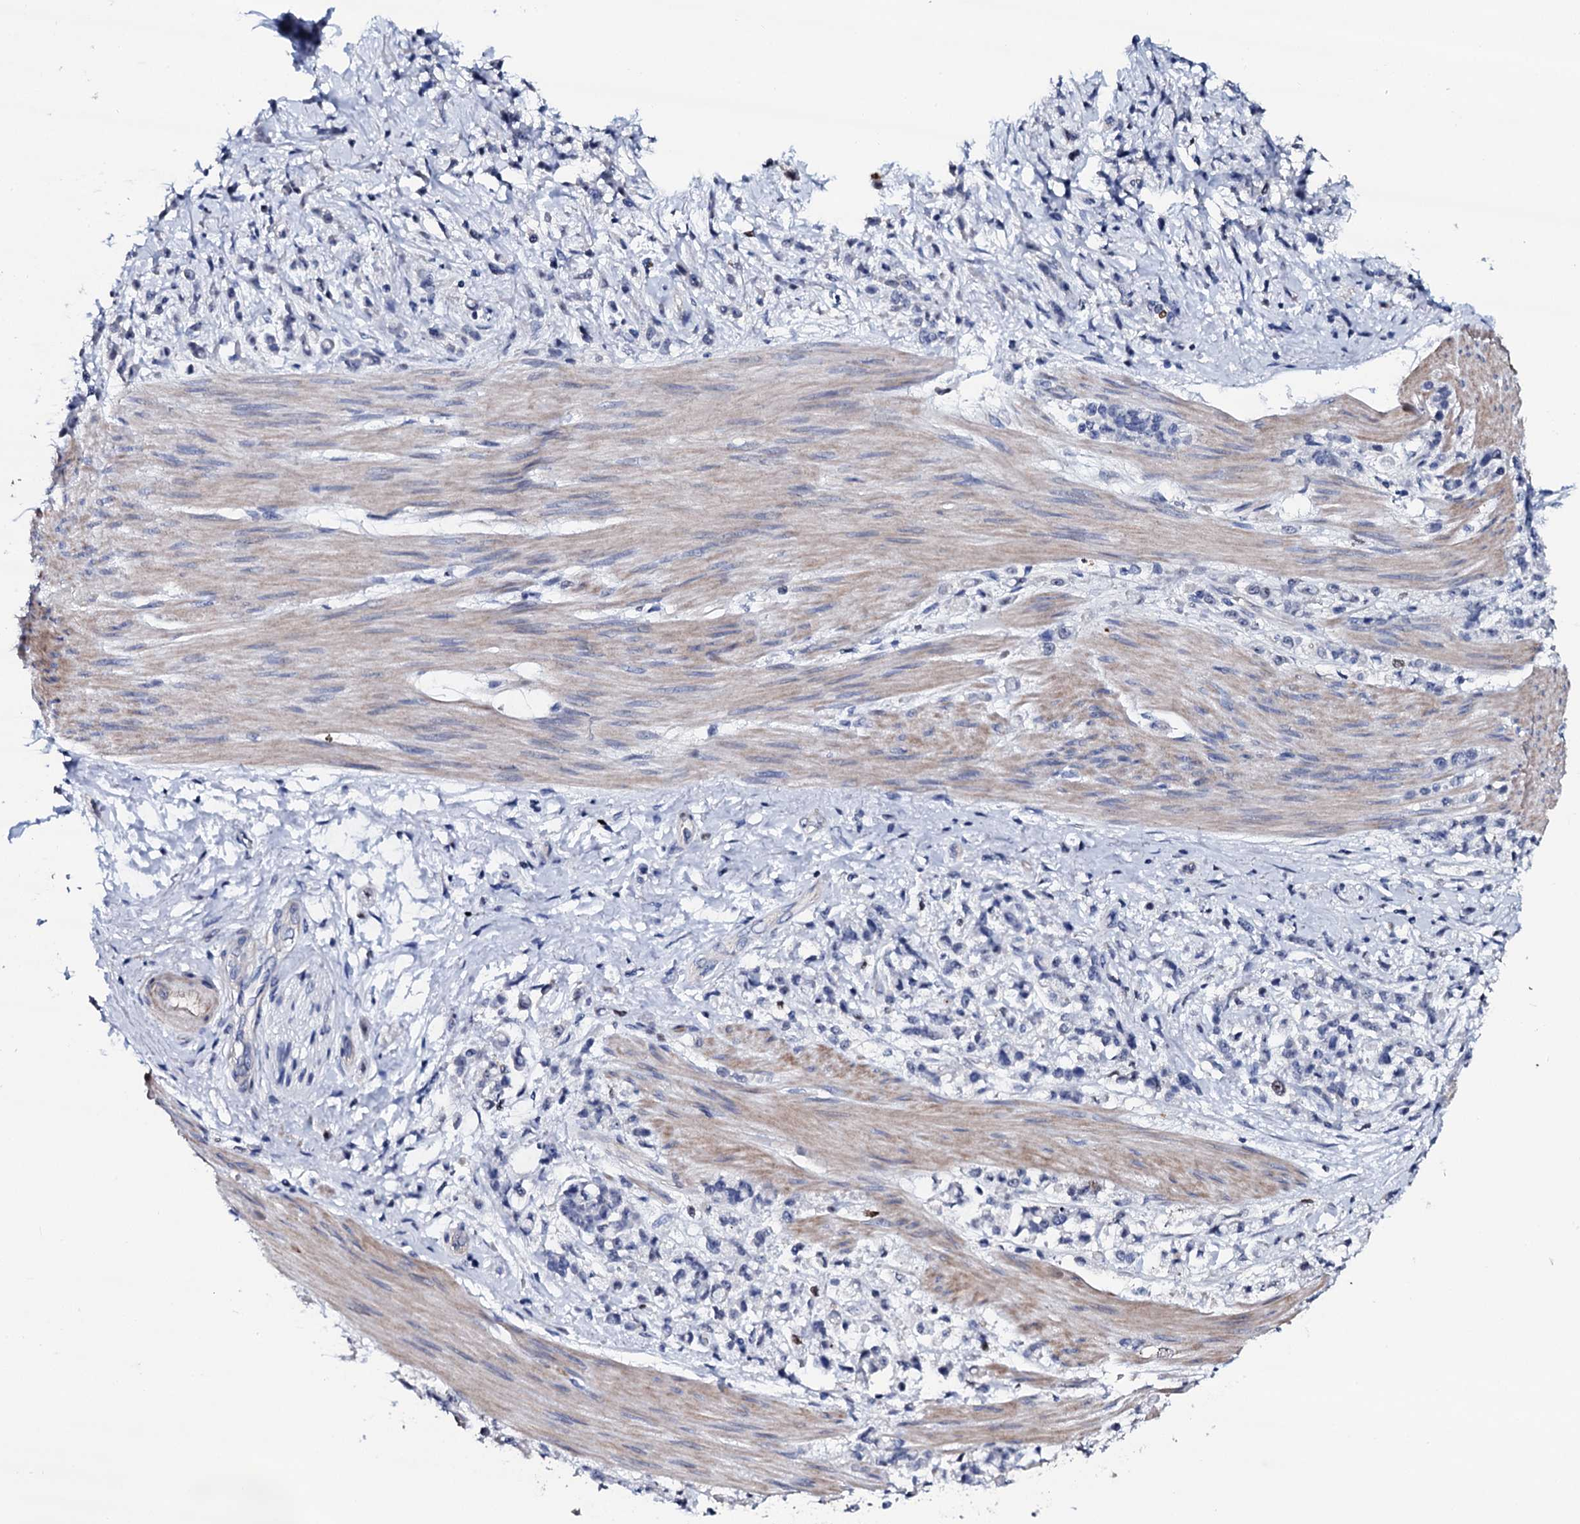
{"staining": {"intensity": "negative", "quantity": "none", "location": "none"}, "tissue": "stomach cancer", "cell_type": "Tumor cells", "image_type": "cancer", "snomed": [{"axis": "morphology", "description": "Adenocarcinoma, NOS"}, {"axis": "topography", "description": "Stomach"}], "caption": "Protein analysis of stomach cancer displays no significant staining in tumor cells. (DAB (3,3'-diaminobenzidine) immunohistochemistry, high magnification).", "gene": "NPM2", "patient": {"sex": "female", "age": 60}}